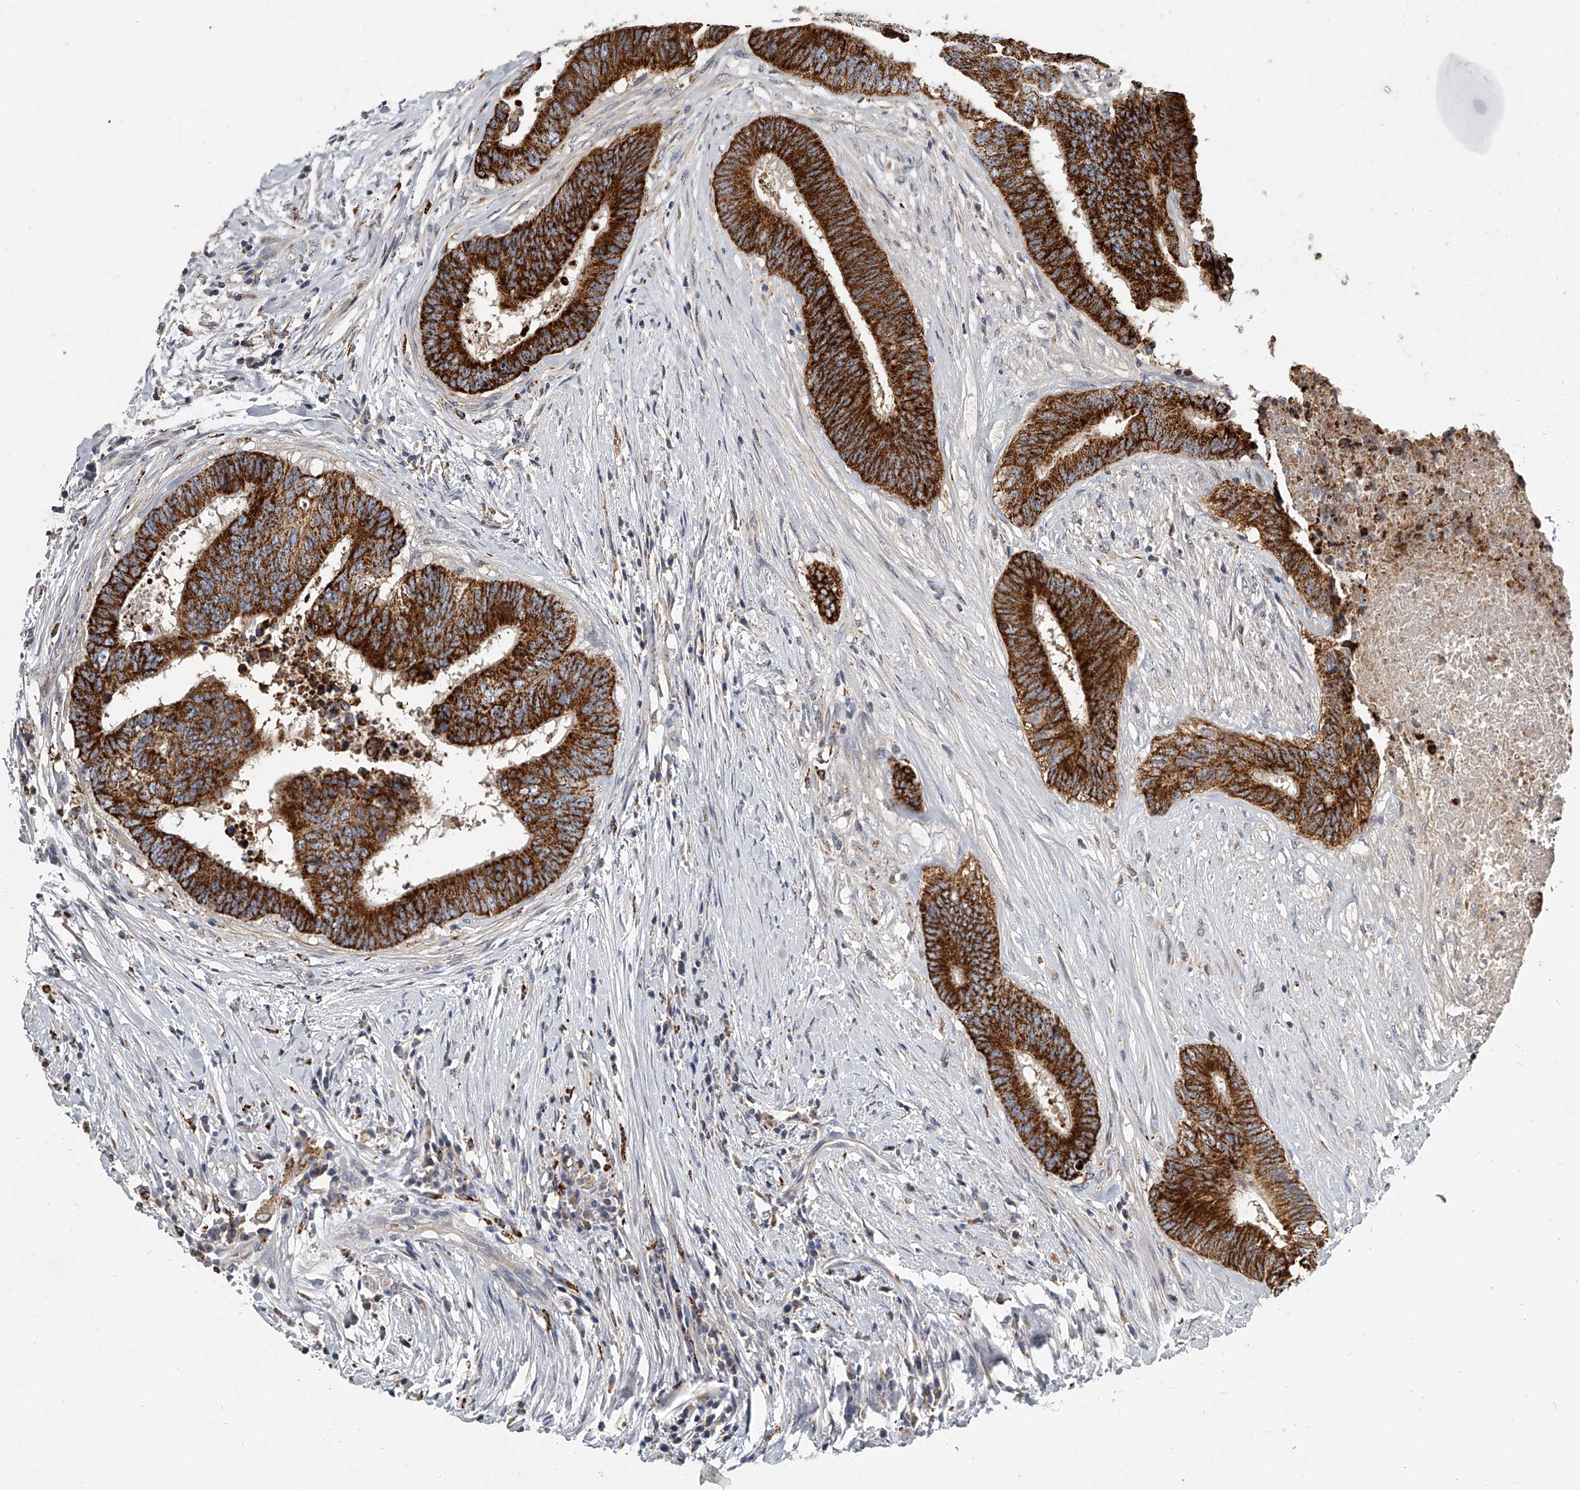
{"staining": {"intensity": "strong", "quantity": ">75%", "location": "cytoplasmic/membranous"}, "tissue": "colorectal cancer", "cell_type": "Tumor cells", "image_type": "cancer", "snomed": [{"axis": "morphology", "description": "Adenocarcinoma, NOS"}, {"axis": "topography", "description": "Rectum"}], "caption": "DAB immunohistochemical staining of colorectal cancer (adenocarcinoma) exhibits strong cytoplasmic/membranous protein positivity in approximately >75% of tumor cells. (DAB (3,3'-diaminobenzidine) IHC with brightfield microscopy, high magnification).", "gene": "KLHL7", "patient": {"sex": "male", "age": 72}}